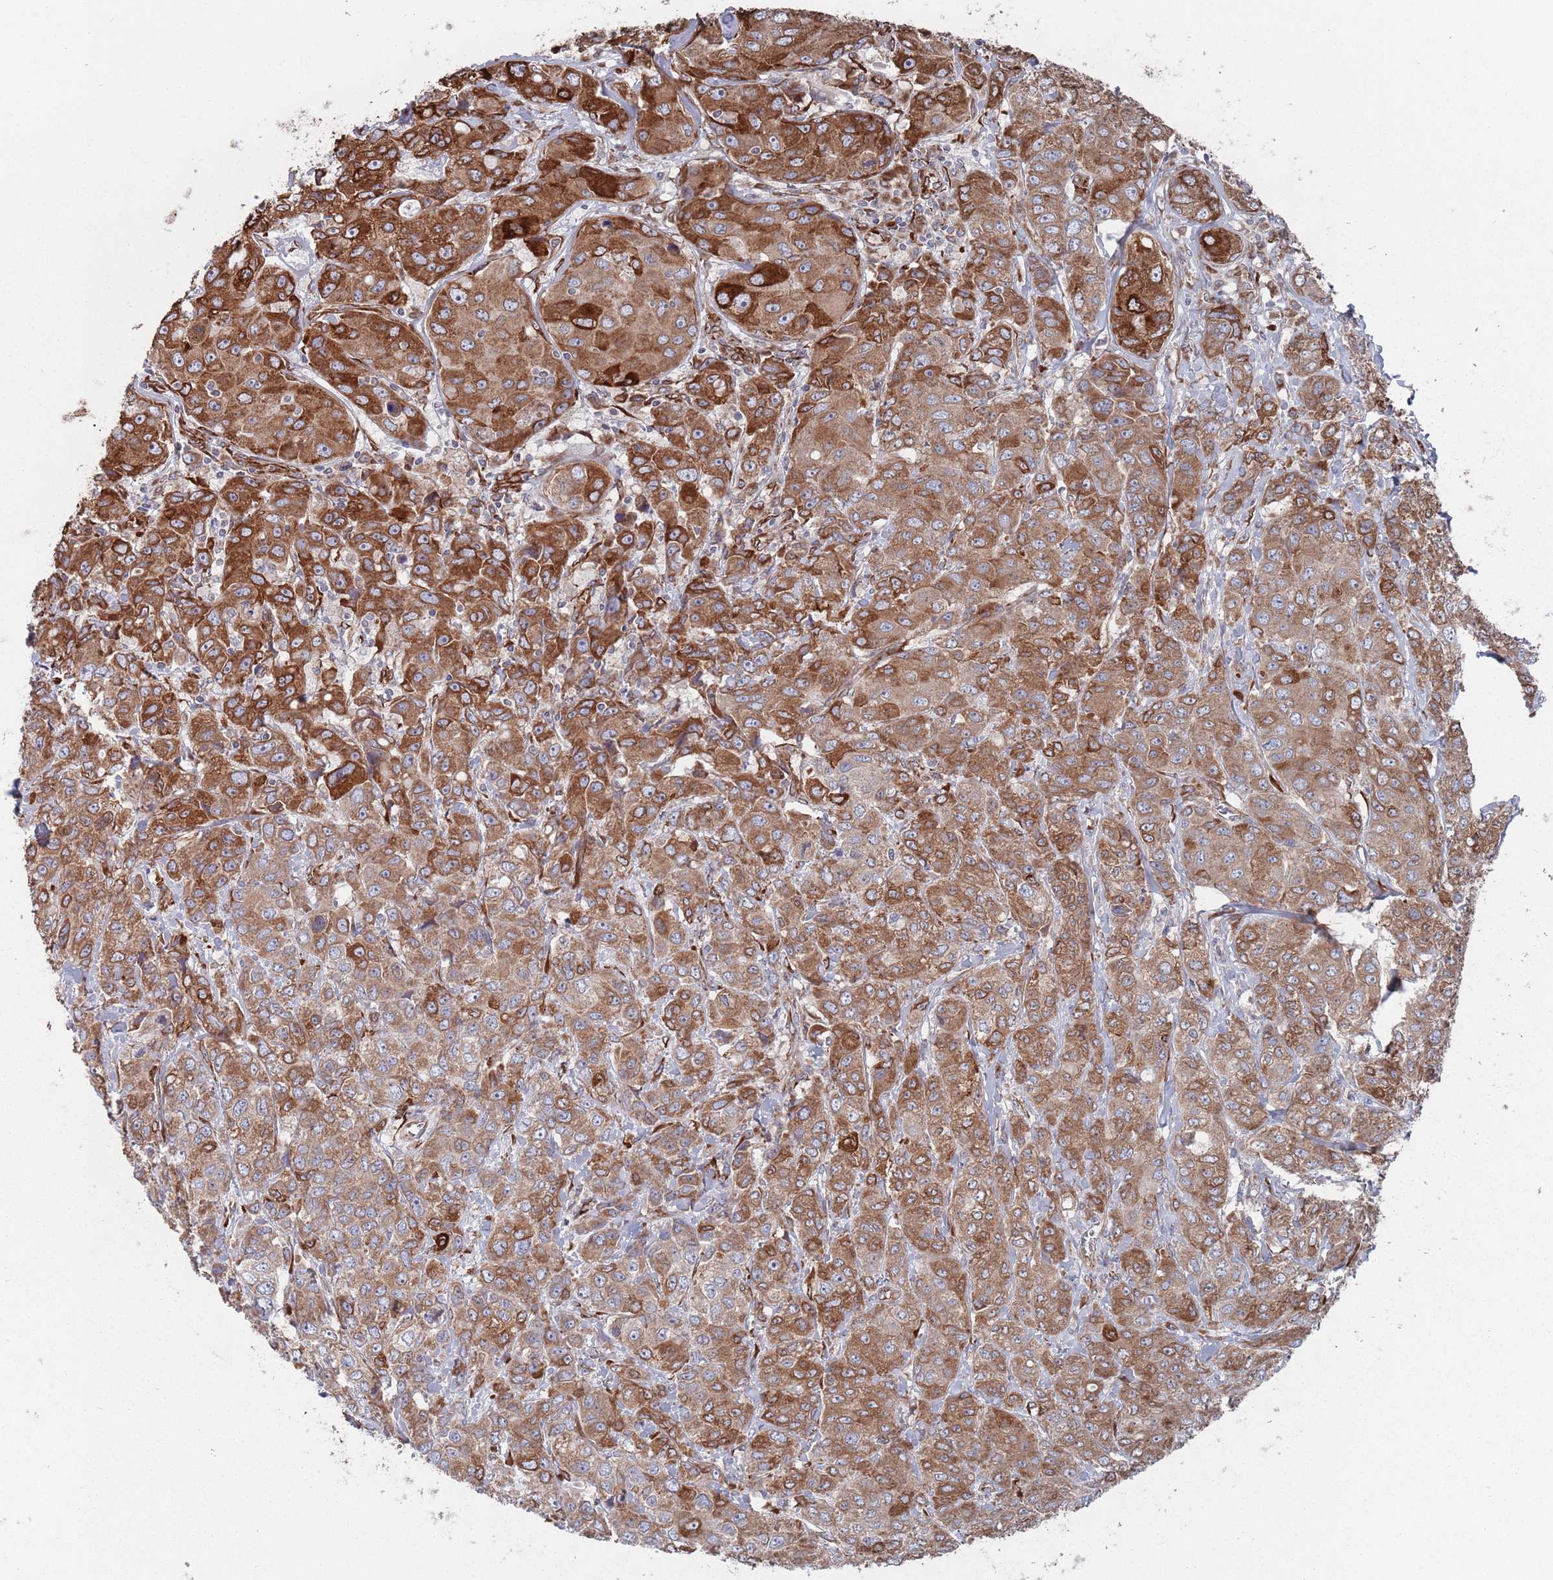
{"staining": {"intensity": "strong", "quantity": ">75%", "location": "cytoplasmic/membranous"}, "tissue": "breast cancer", "cell_type": "Tumor cells", "image_type": "cancer", "snomed": [{"axis": "morphology", "description": "Duct carcinoma"}, {"axis": "topography", "description": "Breast"}], "caption": "Immunohistochemistry (IHC) (DAB) staining of human breast cancer displays strong cytoplasmic/membranous protein expression in about >75% of tumor cells.", "gene": "CCDC106", "patient": {"sex": "female", "age": 43}}